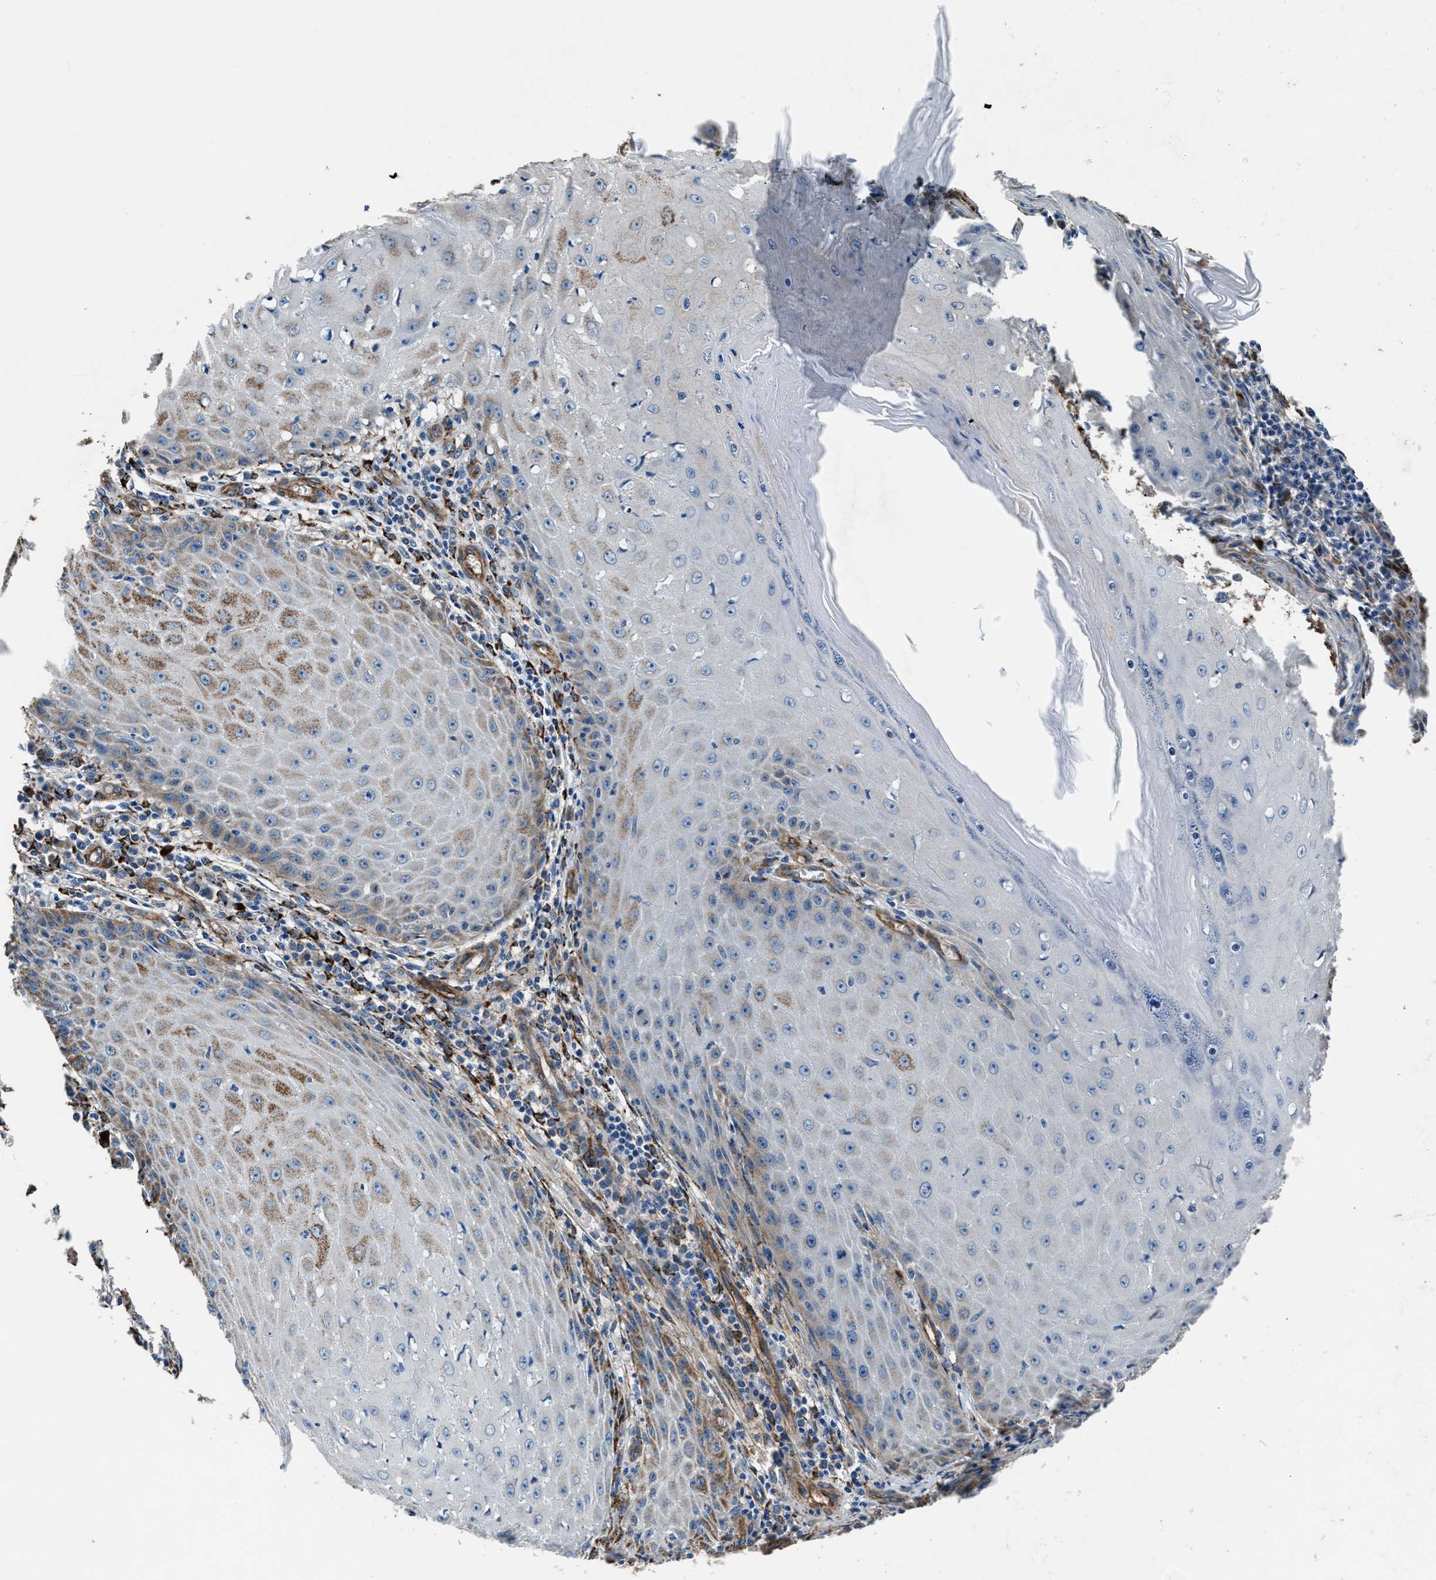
{"staining": {"intensity": "moderate", "quantity": "<25%", "location": "cytoplasmic/membranous"}, "tissue": "skin cancer", "cell_type": "Tumor cells", "image_type": "cancer", "snomed": [{"axis": "morphology", "description": "Squamous cell carcinoma, NOS"}, {"axis": "topography", "description": "Skin"}], "caption": "Skin squamous cell carcinoma was stained to show a protein in brown. There is low levels of moderate cytoplasmic/membranous positivity in approximately <25% of tumor cells.", "gene": "PRTFDC1", "patient": {"sex": "female", "age": 73}}